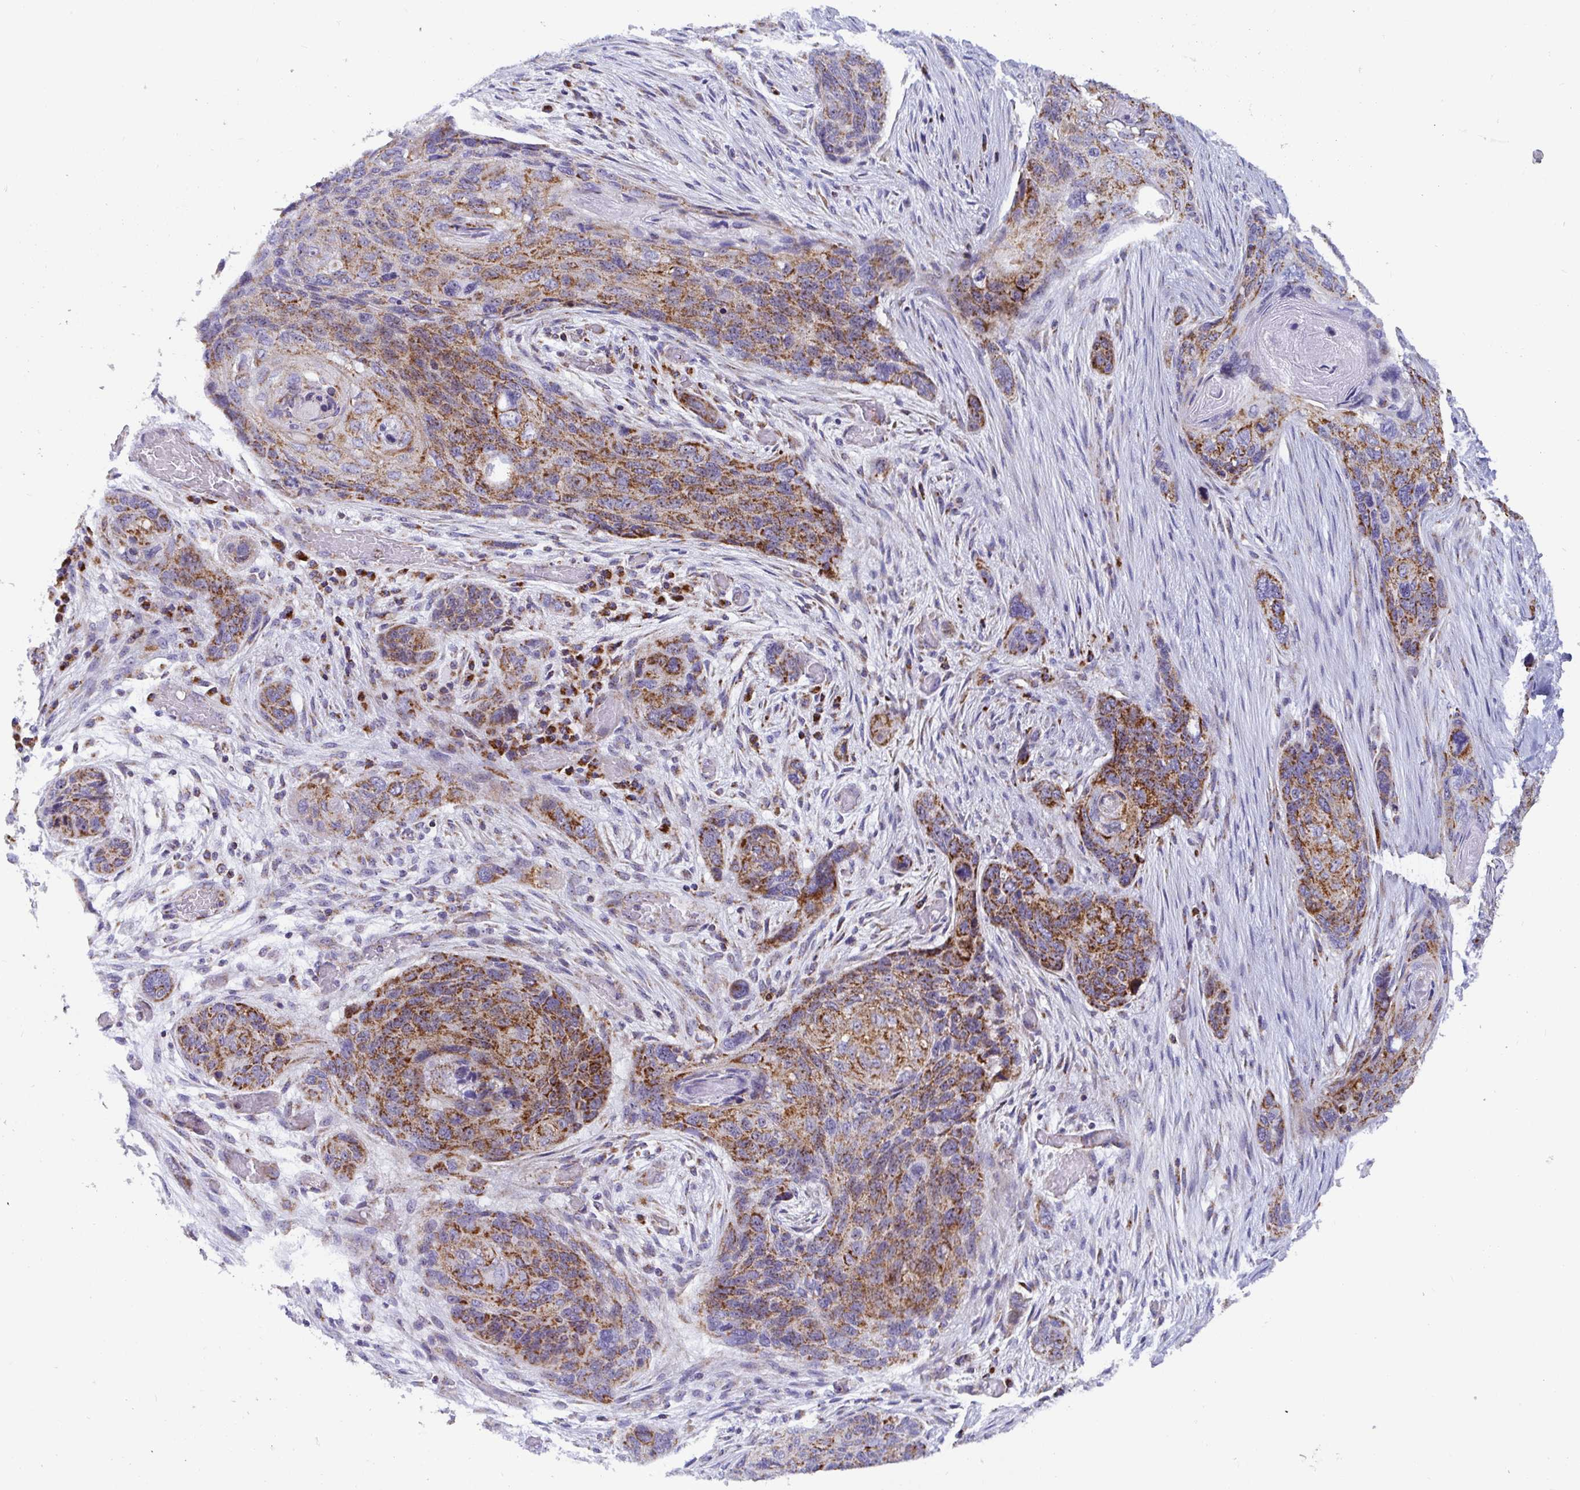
{"staining": {"intensity": "moderate", "quantity": ">75%", "location": "cytoplasmic/membranous"}, "tissue": "lung cancer", "cell_type": "Tumor cells", "image_type": "cancer", "snomed": [{"axis": "morphology", "description": "Squamous cell carcinoma, NOS"}, {"axis": "morphology", "description": "Squamous cell carcinoma, metastatic, NOS"}, {"axis": "topography", "description": "Lymph node"}, {"axis": "topography", "description": "Lung"}], "caption": "Immunohistochemical staining of lung cancer (metastatic squamous cell carcinoma) displays medium levels of moderate cytoplasmic/membranous staining in about >75% of tumor cells.", "gene": "ATP5MJ", "patient": {"sex": "male", "age": 41}}